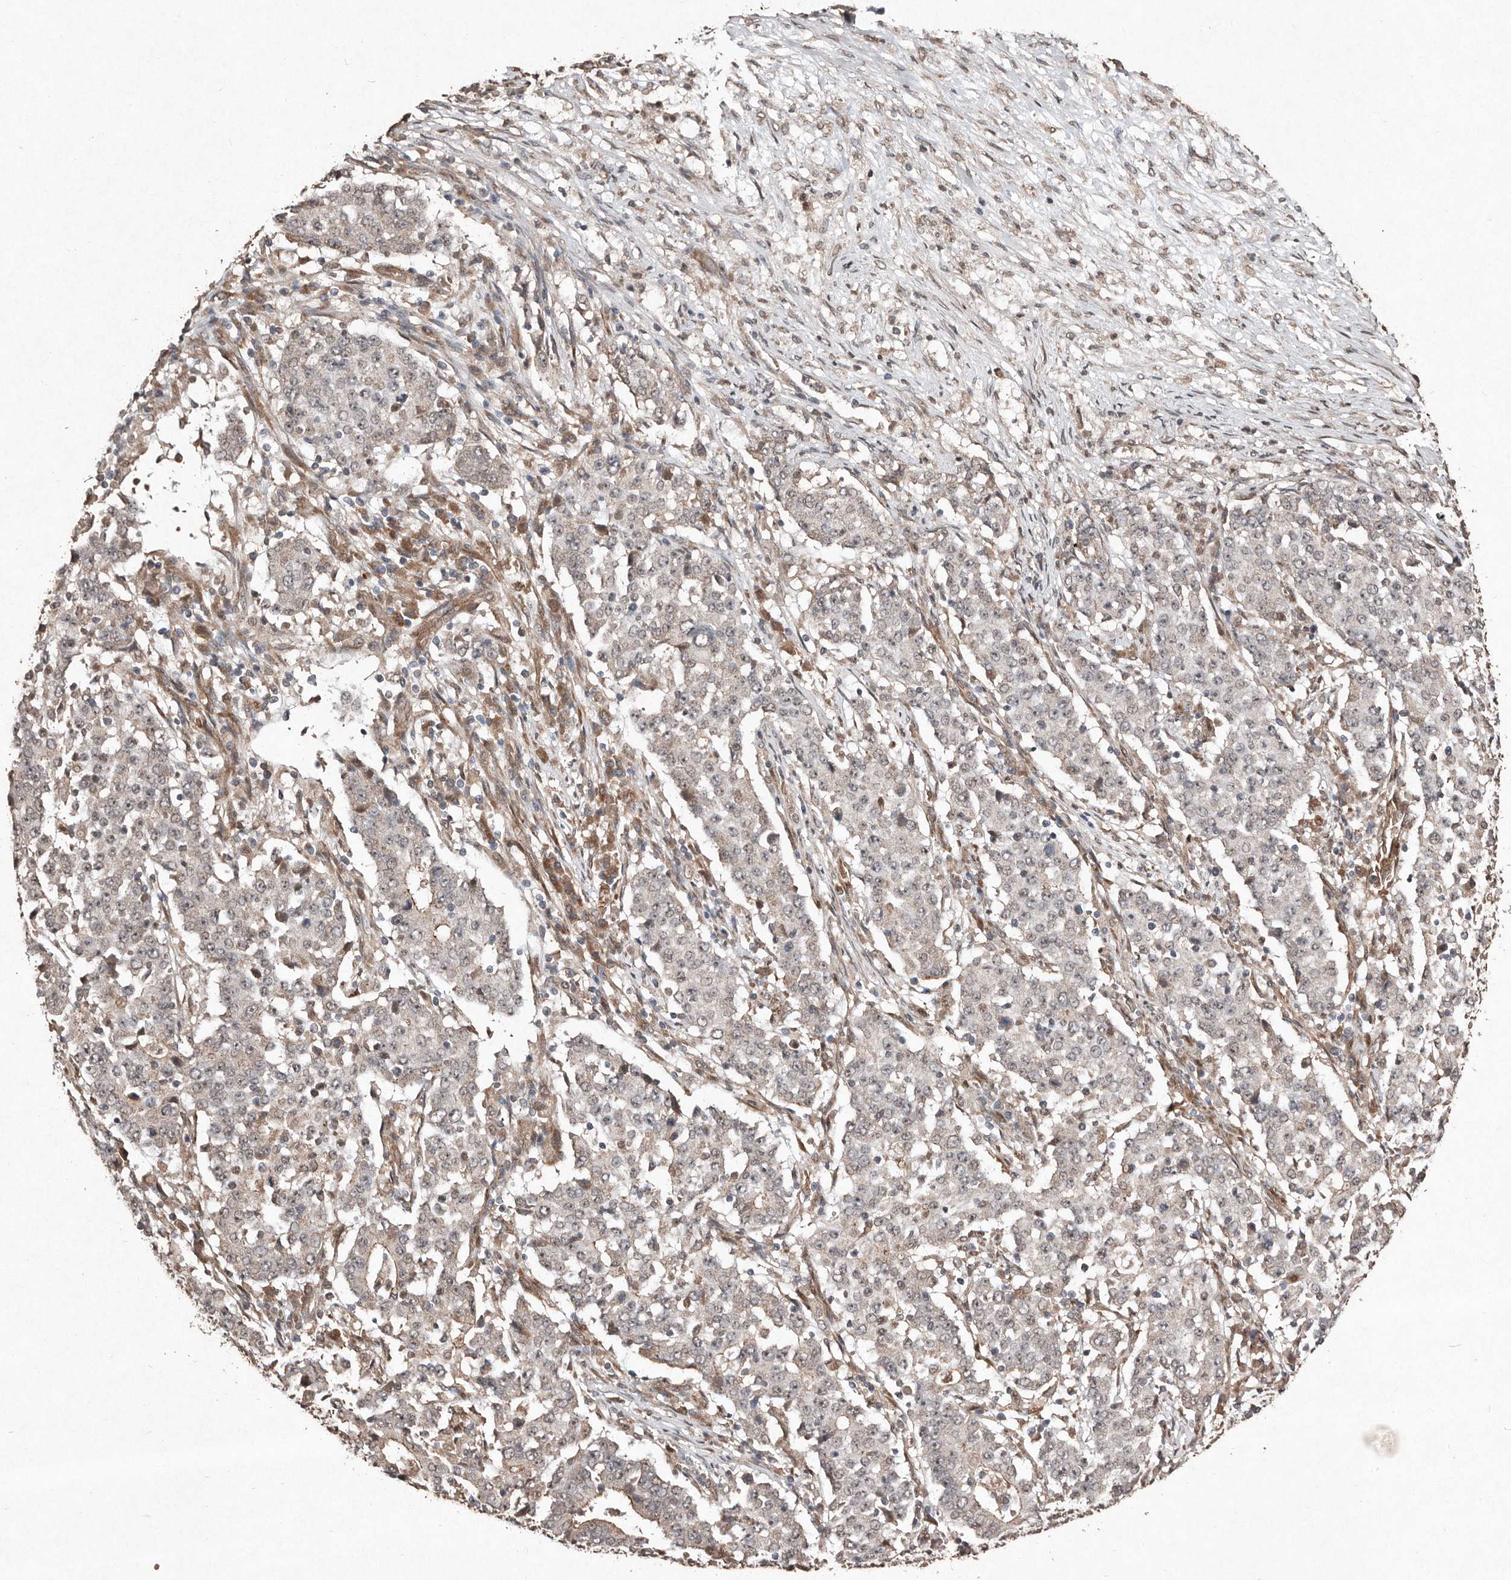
{"staining": {"intensity": "weak", "quantity": "25%-75%", "location": "cytoplasmic/membranous"}, "tissue": "stomach cancer", "cell_type": "Tumor cells", "image_type": "cancer", "snomed": [{"axis": "morphology", "description": "Adenocarcinoma, NOS"}, {"axis": "topography", "description": "Stomach"}], "caption": "Brown immunohistochemical staining in human stomach adenocarcinoma displays weak cytoplasmic/membranous positivity in approximately 25%-75% of tumor cells.", "gene": "DIP2C", "patient": {"sex": "male", "age": 59}}